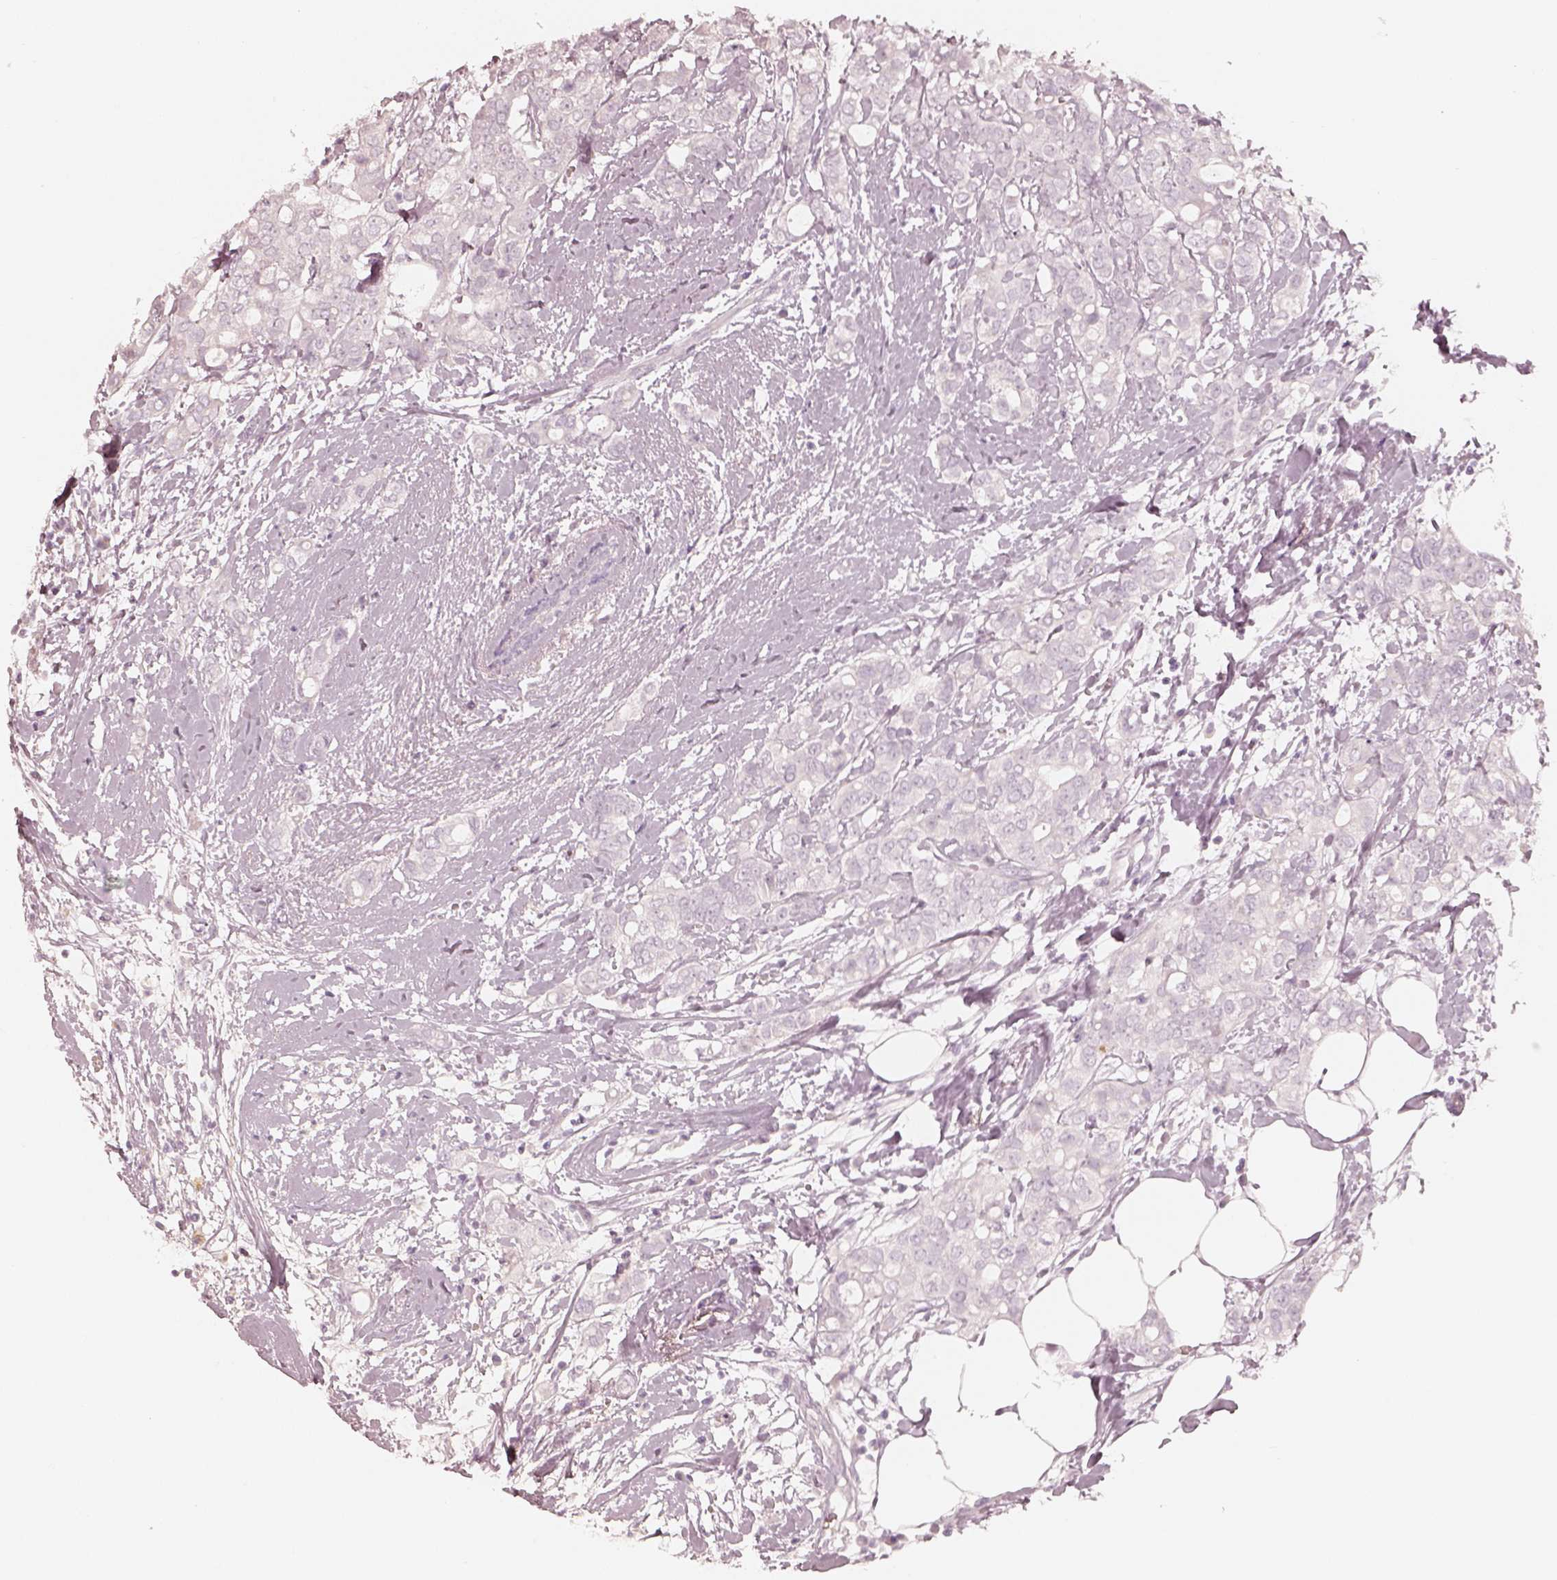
{"staining": {"intensity": "negative", "quantity": "none", "location": "none"}, "tissue": "breast cancer", "cell_type": "Tumor cells", "image_type": "cancer", "snomed": [{"axis": "morphology", "description": "Duct carcinoma"}, {"axis": "topography", "description": "Breast"}], "caption": "Human breast cancer stained for a protein using immunohistochemistry reveals no positivity in tumor cells.", "gene": "KRT82", "patient": {"sex": "female", "age": 40}}